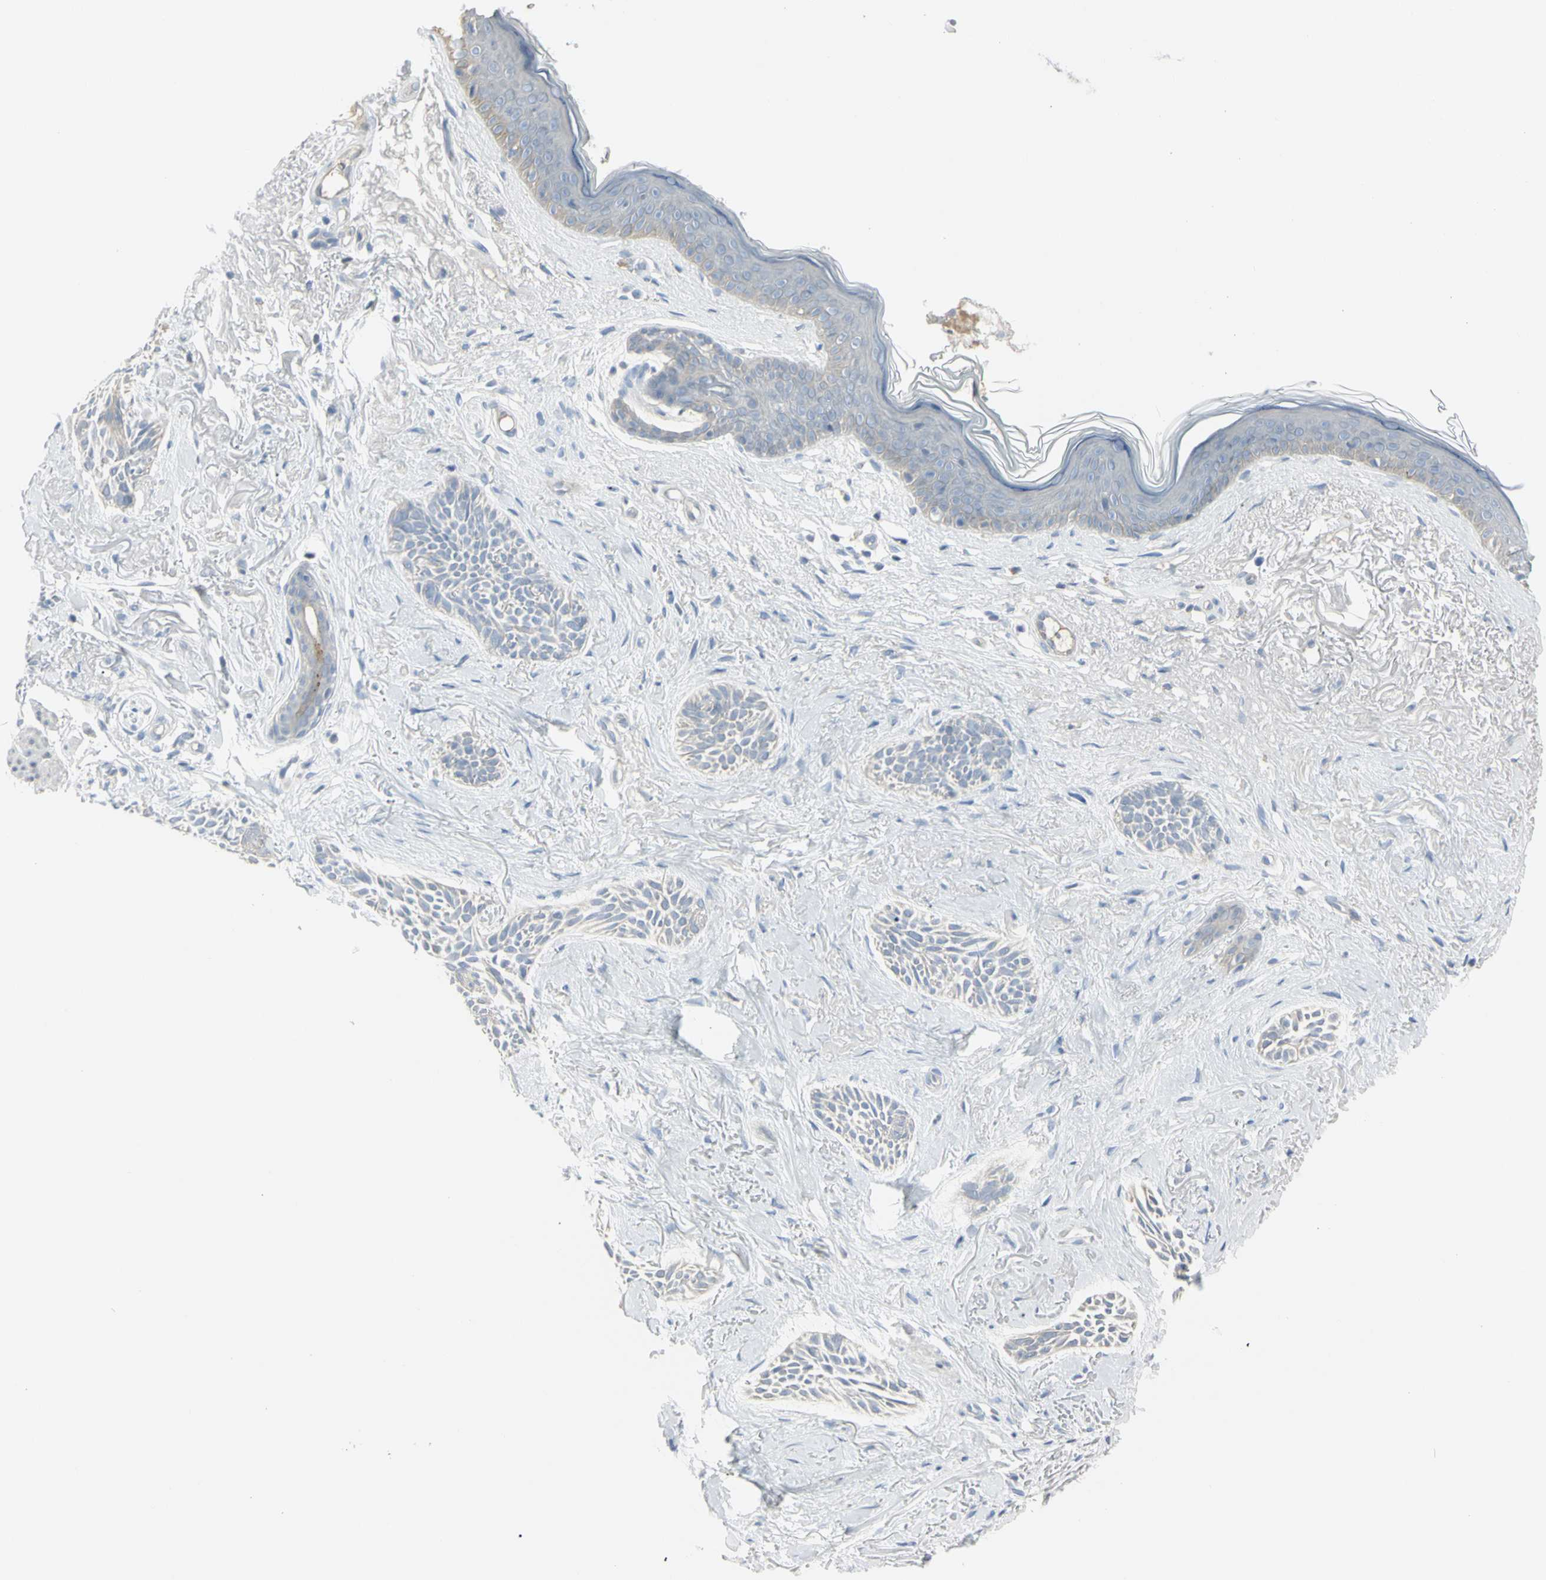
{"staining": {"intensity": "negative", "quantity": "none", "location": "none"}, "tissue": "skin cancer", "cell_type": "Tumor cells", "image_type": "cancer", "snomed": [{"axis": "morphology", "description": "Normal tissue, NOS"}, {"axis": "morphology", "description": "Basal cell carcinoma"}, {"axis": "topography", "description": "Skin"}], "caption": "Image shows no significant protein staining in tumor cells of basal cell carcinoma (skin).", "gene": "PIP", "patient": {"sex": "female", "age": 84}}